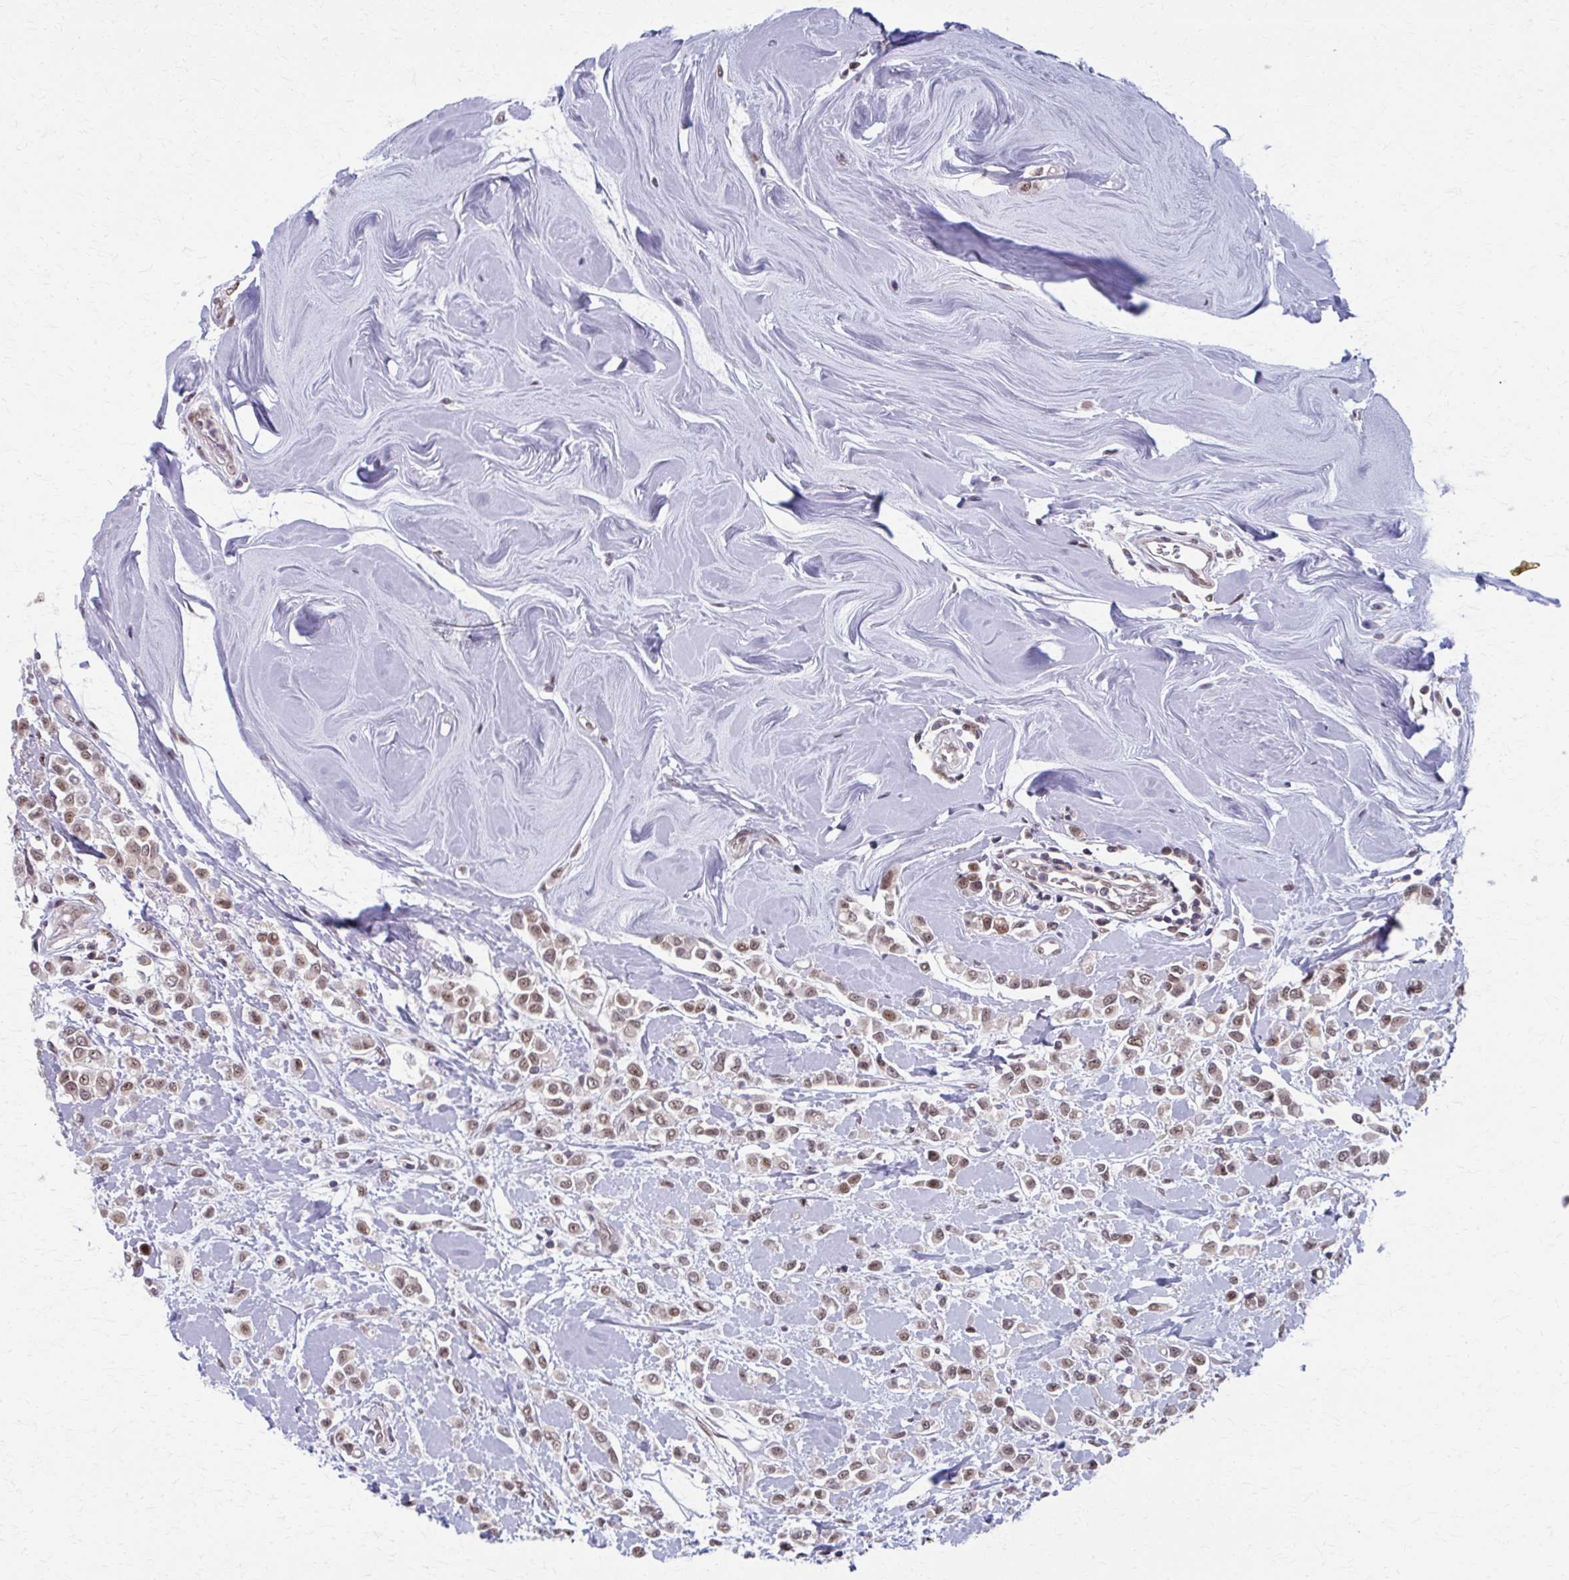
{"staining": {"intensity": "moderate", "quantity": ">75%", "location": "nuclear"}, "tissue": "breast cancer", "cell_type": "Tumor cells", "image_type": "cancer", "snomed": [{"axis": "morphology", "description": "Lobular carcinoma"}, {"axis": "topography", "description": "Breast"}], "caption": "A histopathology image of breast cancer (lobular carcinoma) stained for a protein exhibits moderate nuclear brown staining in tumor cells.", "gene": "SETBP1", "patient": {"sex": "female", "age": 68}}